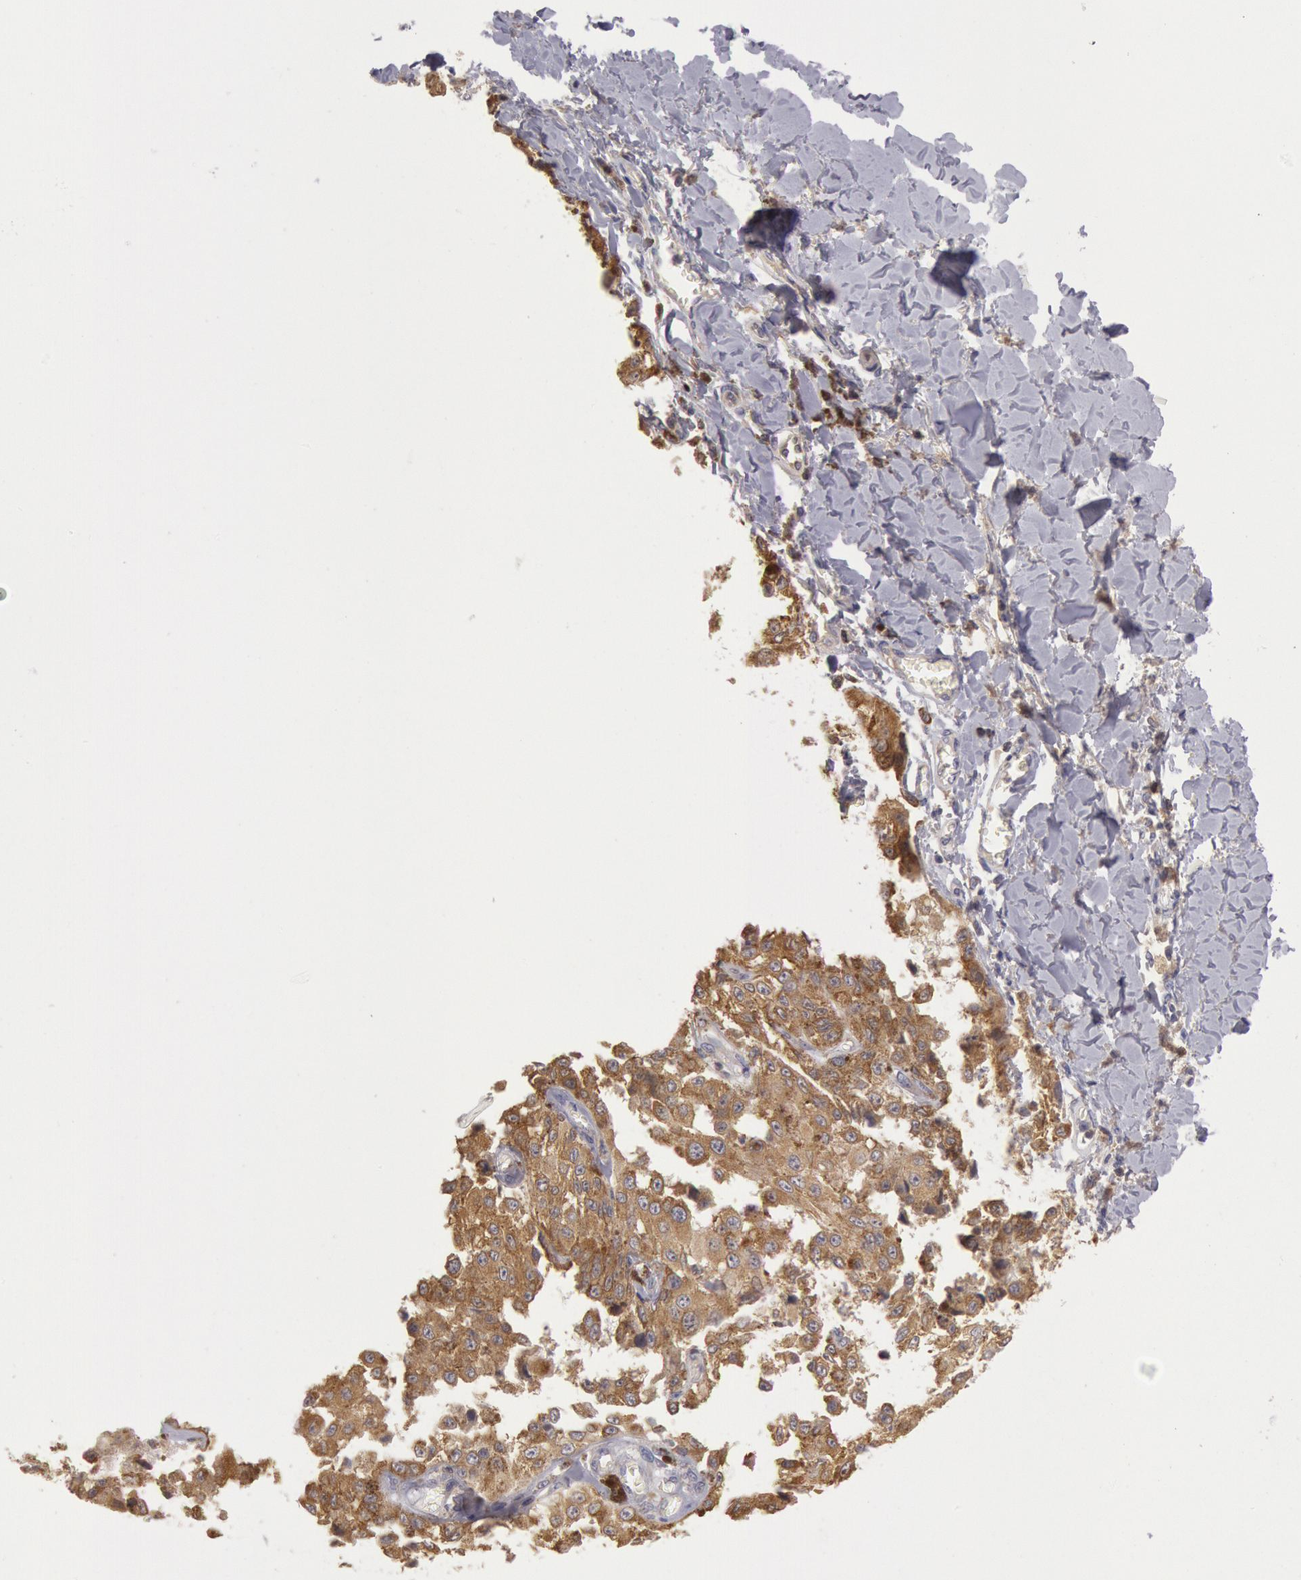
{"staining": {"intensity": "strong", "quantity": ">75%", "location": "cytoplasmic/membranous"}, "tissue": "melanoma", "cell_type": "Tumor cells", "image_type": "cancer", "snomed": [{"axis": "morphology", "description": "Malignant melanoma, NOS"}, {"axis": "topography", "description": "Skin"}], "caption": "Malignant melanoma stained for a protein (brown) displays strong cytoplasmic/membranous positive expression in about >75% of tumor cells.", "gene": "NMT2", "patient": {"sex": "female", "age": 82}}